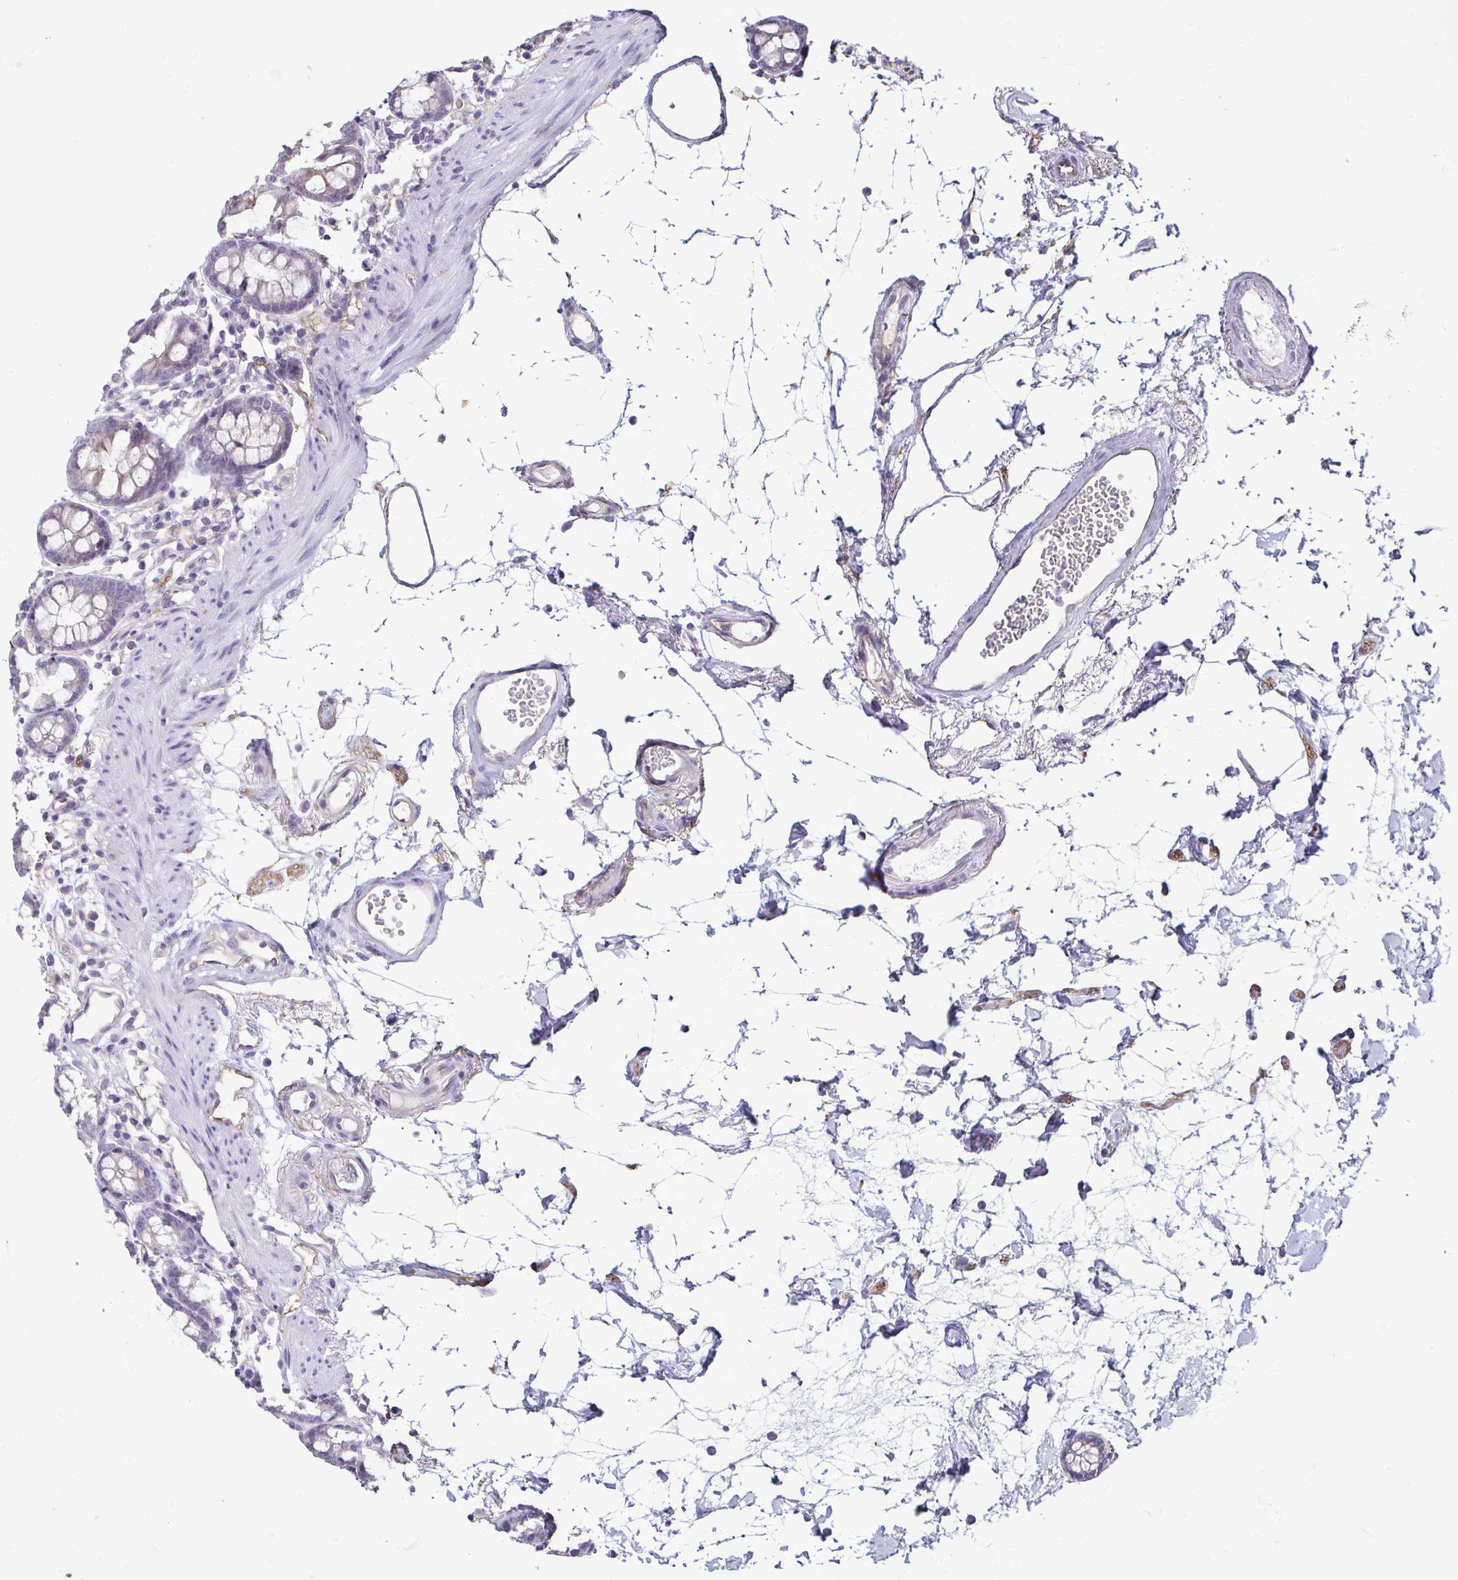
{"staining": {"intensity": "negative", "quantity": "none", "location": "none"}, "tissue": "colon", "cell_type": "Endothelial cells", "image_type": "normal", "snomed": [{"axis": "morphology", "description": "Normal tissue, NOS"}, {"axis": "topography", "description": "Colon"}], "caption": "Immunohistochemistry photomicrograph of unremarkable human colon stained for a protein (brown), which exhibits no expression in endothelial cells.", "gene": "CASP14", "patient": {"sex": "female", "age": 84}}